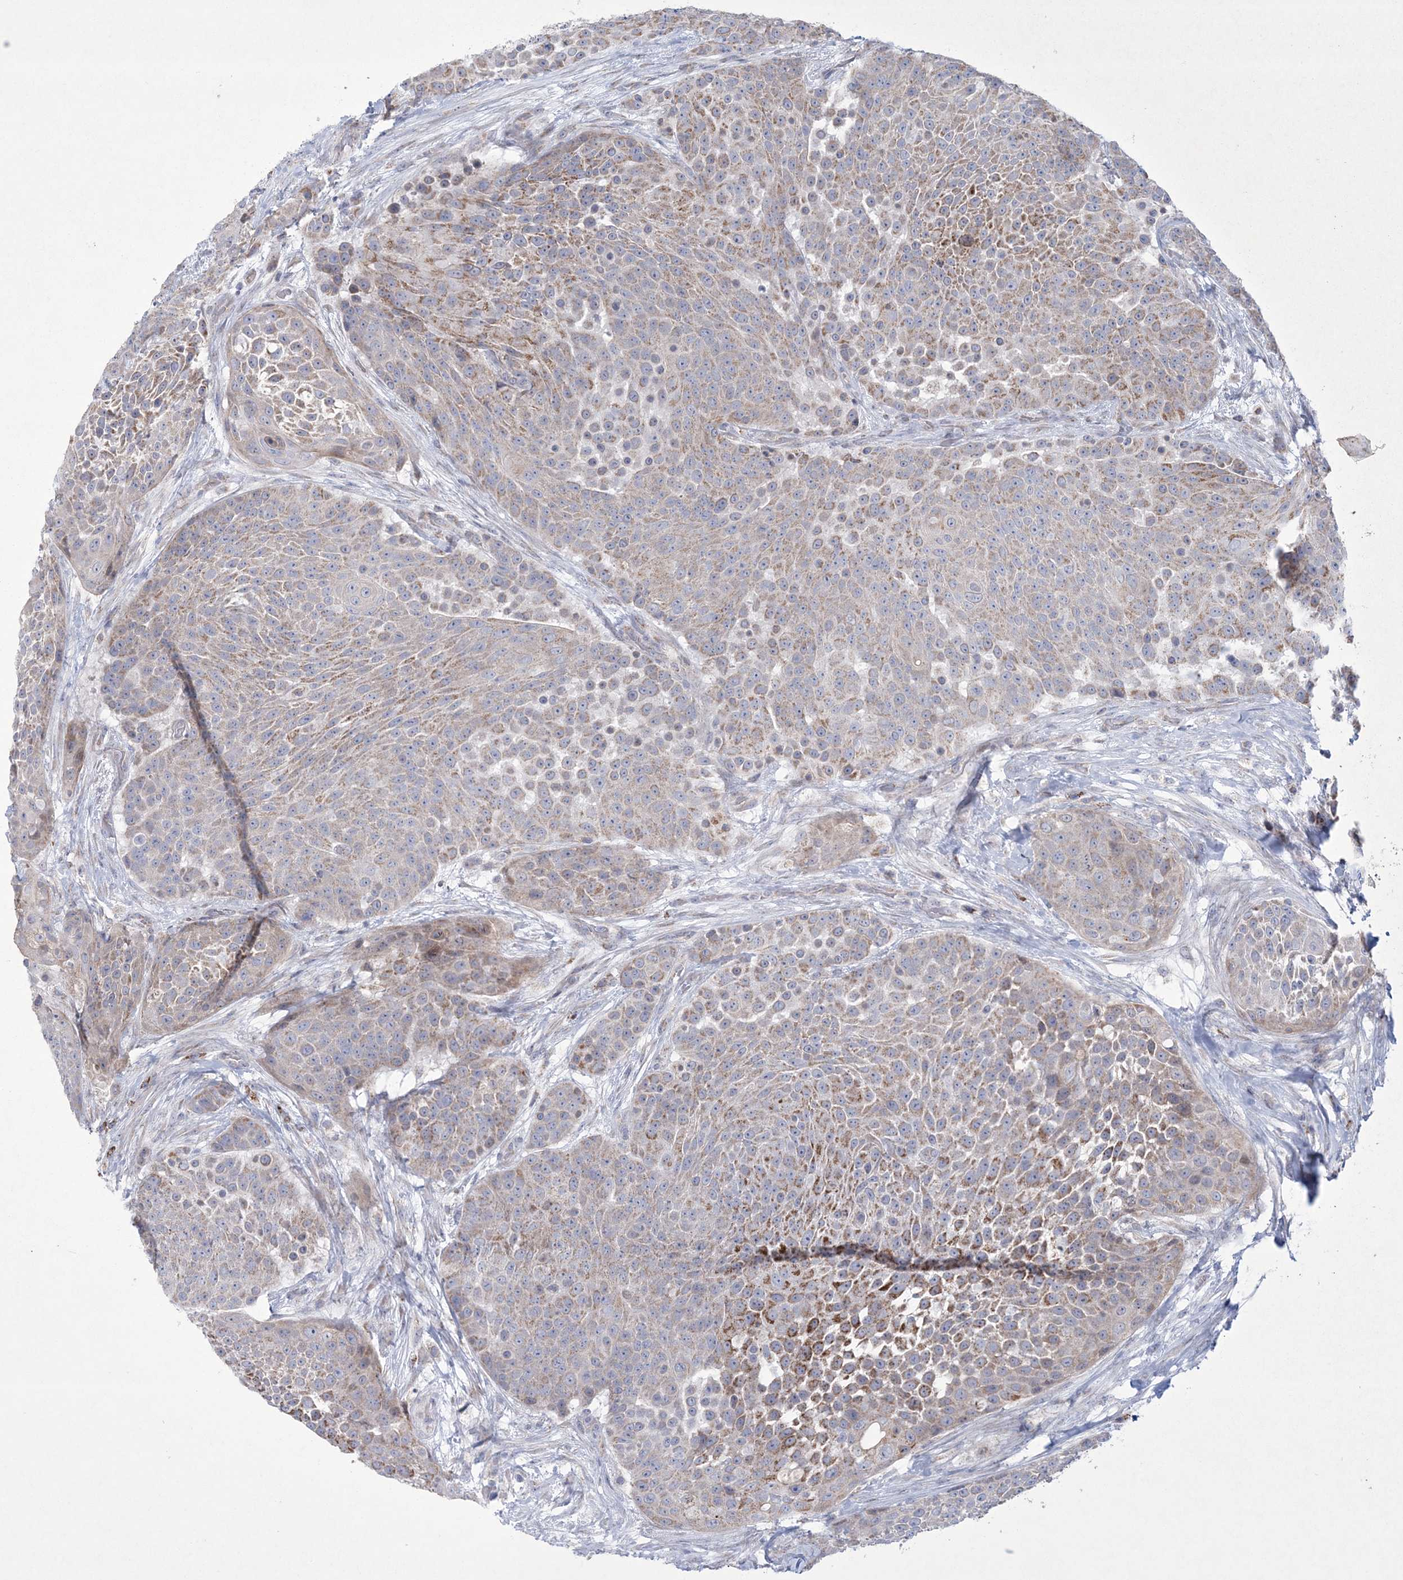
{"staining": {"intensity": "moderate", "quantity": "25%-75%", "location": "cytoplasmic/membranous"}, "tissue": "urothelial cancer", "cell_type": "Tumor cells", "image_type": "cancer", "snomed": [{"axis": "morphology", "description": "Urothelial carcinoma, High grade"}, {"axis": "topography", "description": "Urinary bladder"}], "caption": "Immunohistochemical staining of human urothelial cancer reveals moderate cytoplasmic/membranous protein staining in about 25%-75% of tumor cells.", "gene": "CES4A", "patient": {"sex": "female", "age": 63}}